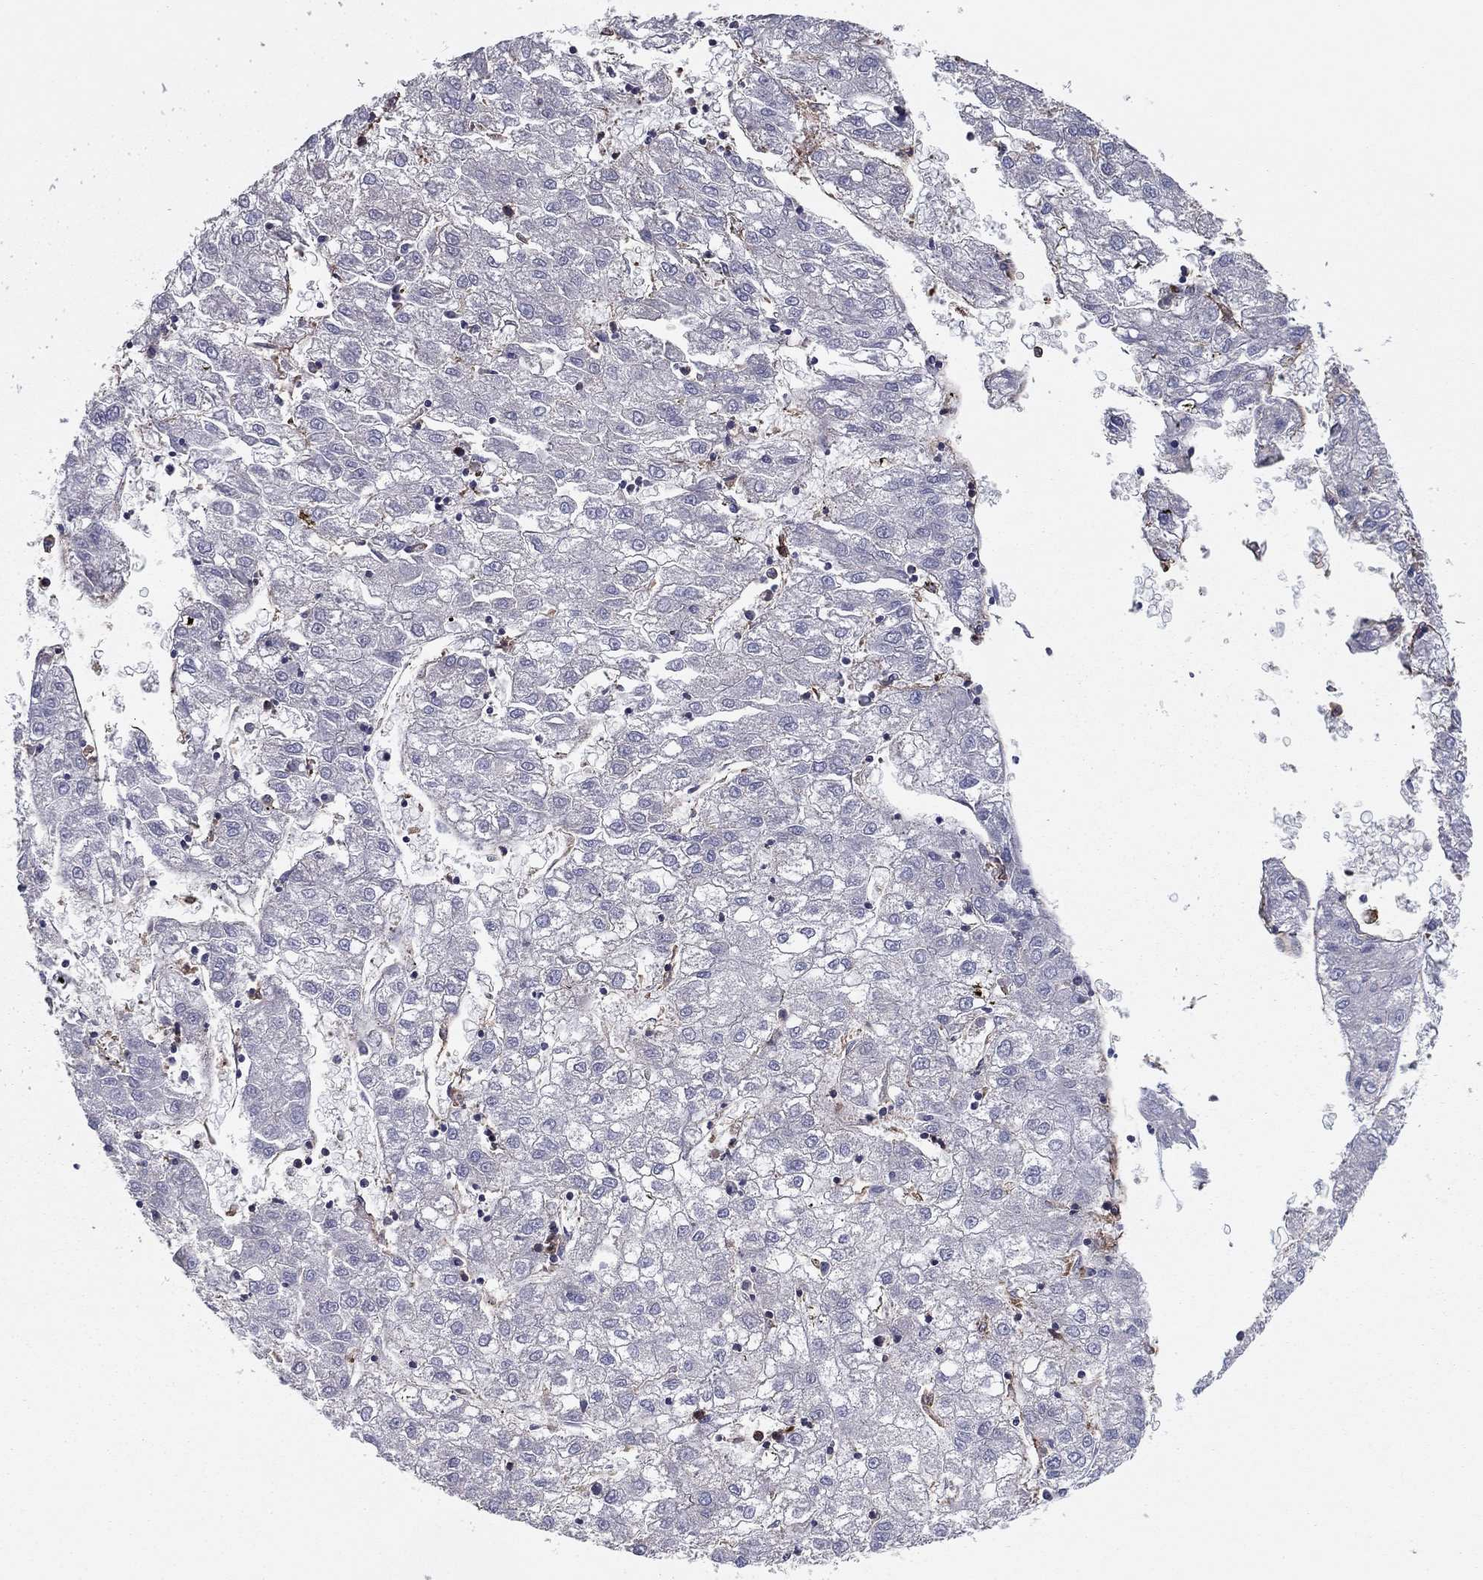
{"staining": {"intensity": "negative", "quantity": "none", "location": "none"}, "tissue": "liver cancer", "cell_type": "Tumor cells", "image_type": "cancer", "snomed": [{"axis": "morphology", "description": "Carcinoma, Hepatocellular, NOS"}, {"axis": "topography", "description": "Liver"}], "caption": "Histopathology image shows no significant protein expression in tumor cells of hepatocellular carcinoma (liver).", "gene": "EHBP1L1", "patient": {"sex": "male", "age": 72}}